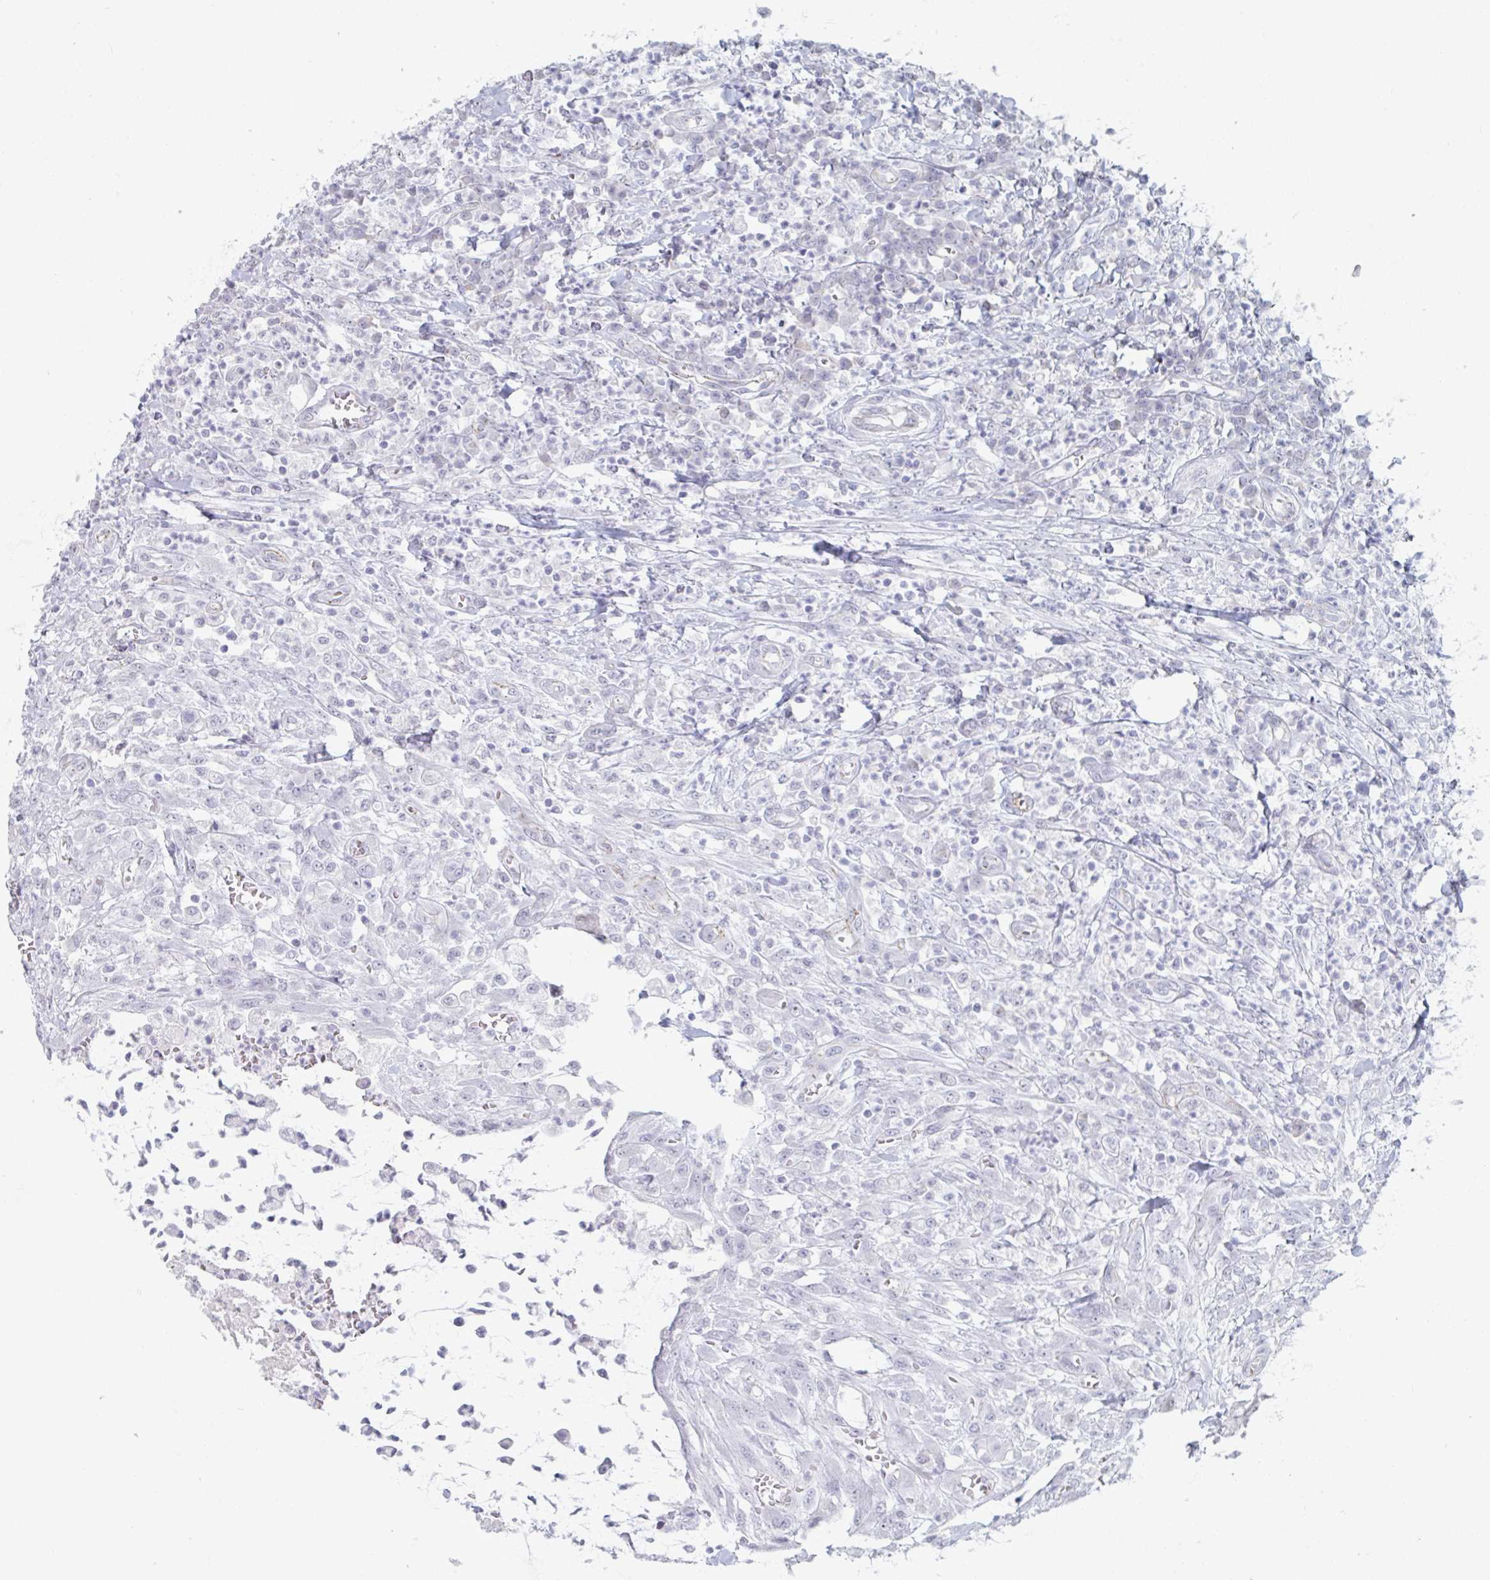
{"staining": {"intensity": "weak", "quantity": "25%-75%", "location": "nuclear"}, "tissue": "colorectal cancer", "cell_type": "Tumor cells", "image_type": "cancer", "snomed": [{"axis": "morphology", "description": "Adenocarcinoma, NOS"}, {"axis": "topography", "description": "Colon"}], "caption": "Immunohistochemical staining of human colorectal cancer (adenocarcinoma) demonstrates low levels of weak nuclear protein positivity in about 25%-75% of tumor cells.", "gene": "FOXA1", "patient": {"sex": "male", "age": 65}}